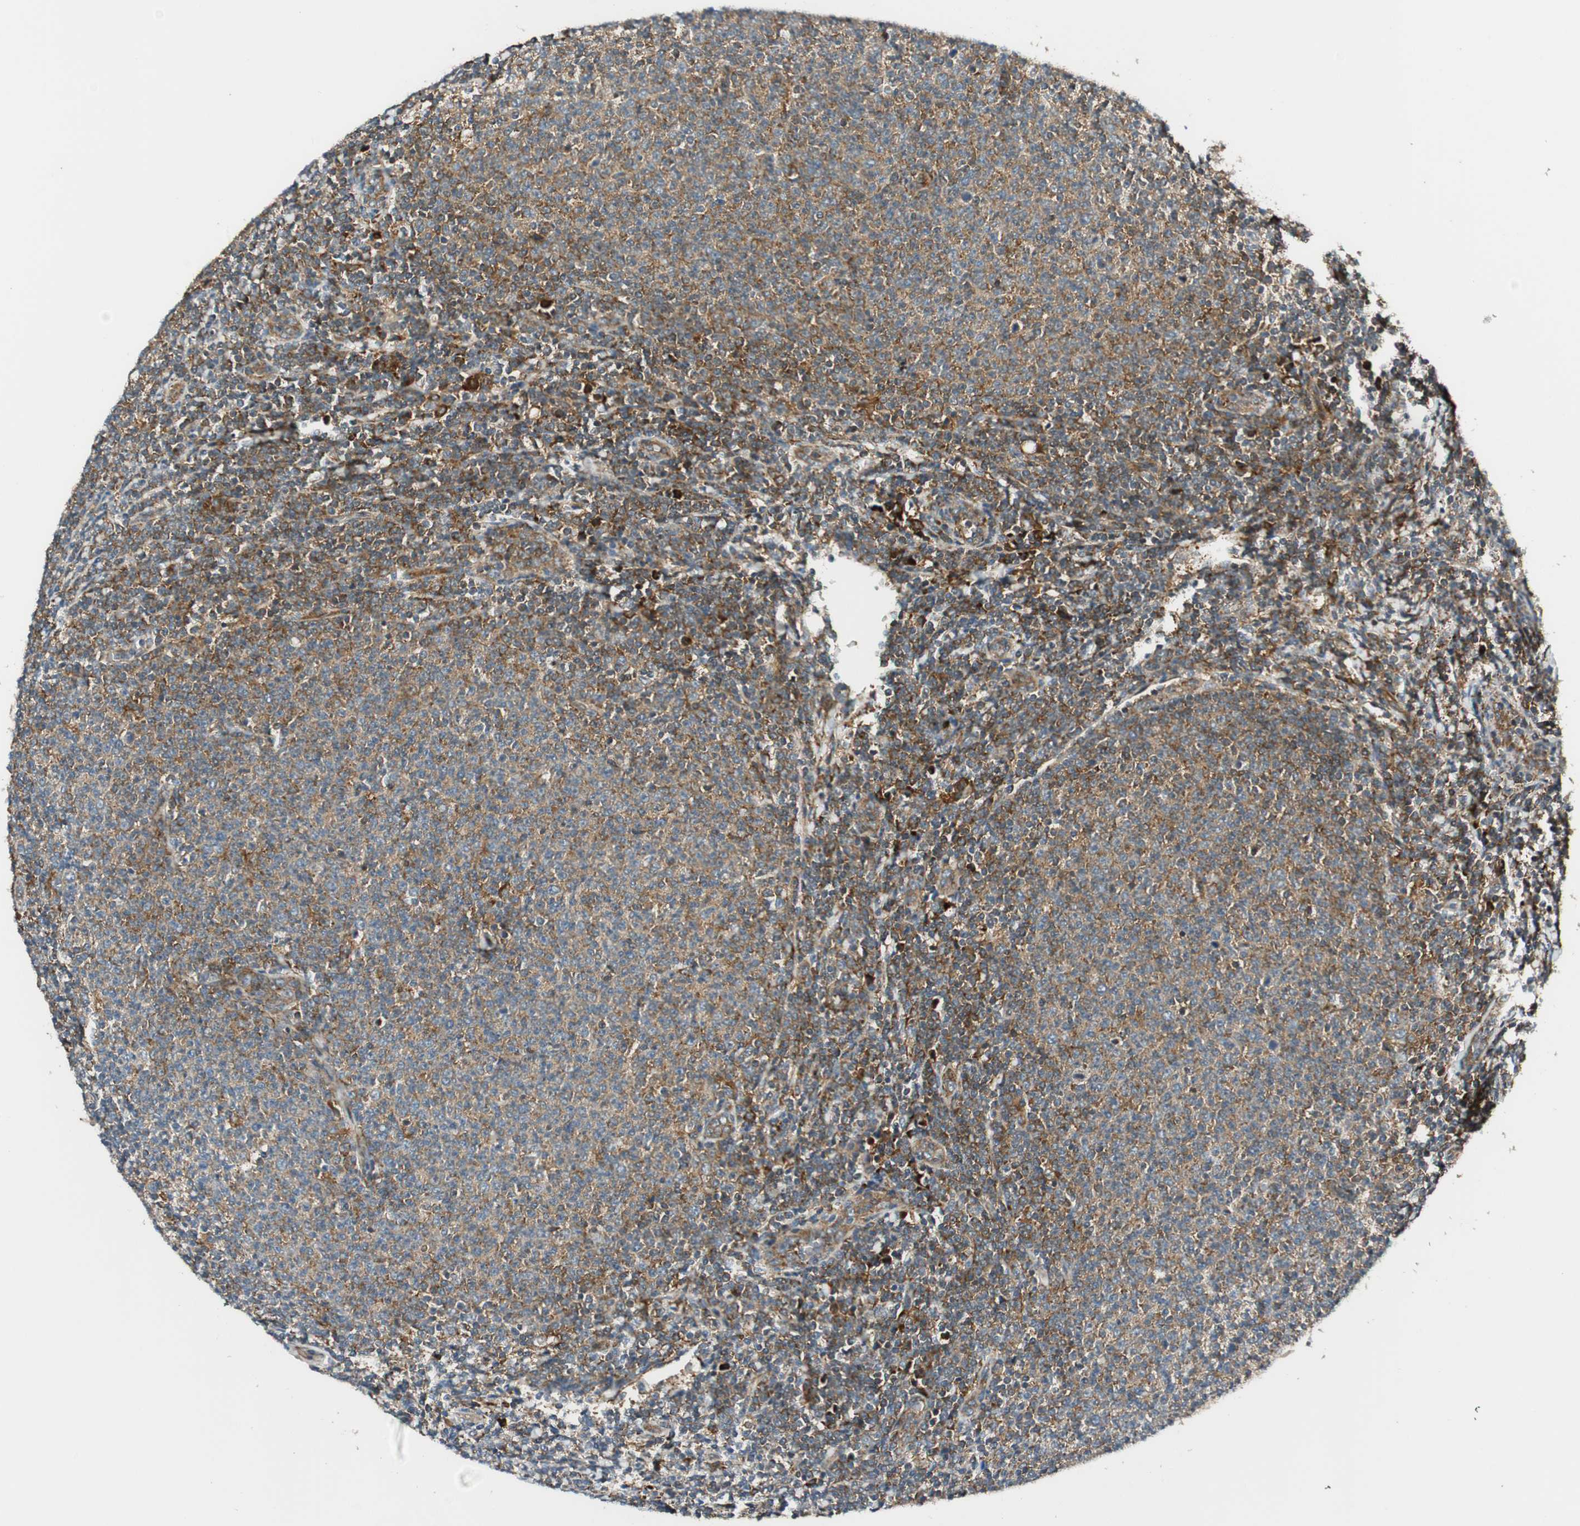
{"staining": {"intensity": "moderate", "quantity": "25%-75%", "location": "cytoplasmic/membranous"}, "tissue": "lymphoma", "cell_type": "Tumor cells", "image_type": "cancer", "snomed": [{"axis": "morphology", "description": "Malignant lymphoma, non-Hodgkin's type, Low grade"}, {"axis": "topography", "description": "Lymph node"}], "caption": "IHC micrograph of malignant lymphoma, non-Hodgkin's type (low-grade) stained for a protein (brown), which reveals medium levels of moderate cytoplasmic/membranous positivity in about 25%-75% of tumor cells.", "gene": "ABI1", "patient": {"sex": "male", "age": 66}}